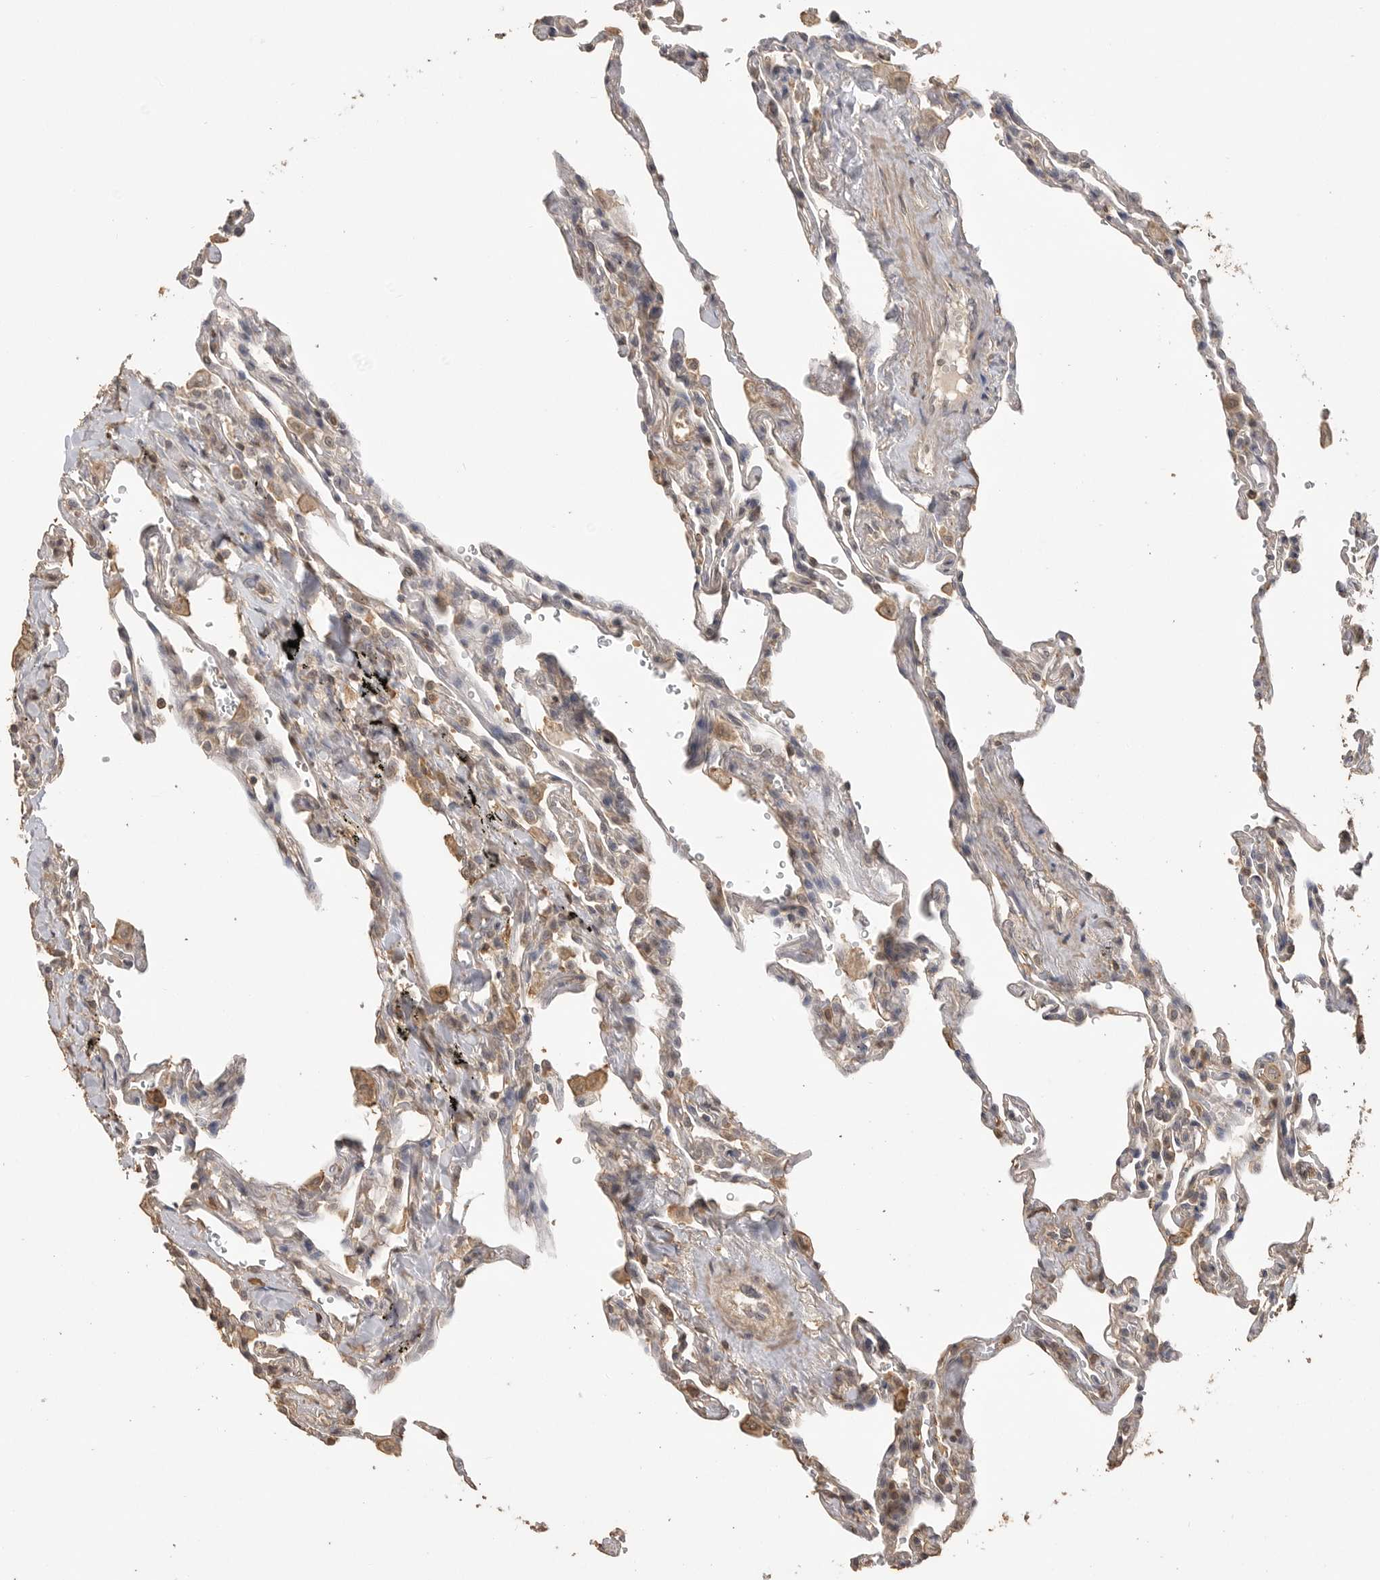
{"staining": {"intensity": "negative", "quantity": "none", "location": "none"}, "tissue": "lung", "cell_type": "Alveolar cells", "image_type": "normal", "snomed": [{"axis": "morphology", "description": "Normal tissue, NOS"}, {"axis": "topography", "description": "Lung"}], "caption": "IHC micrograph of unremarkable lung: lung stained with DAB (3,3'-diaminobenzidine) shows no significant protein positivity in alveolar cells.", "gene": "MAP2K1", "patient": {"sex": "male", "age": 59}}